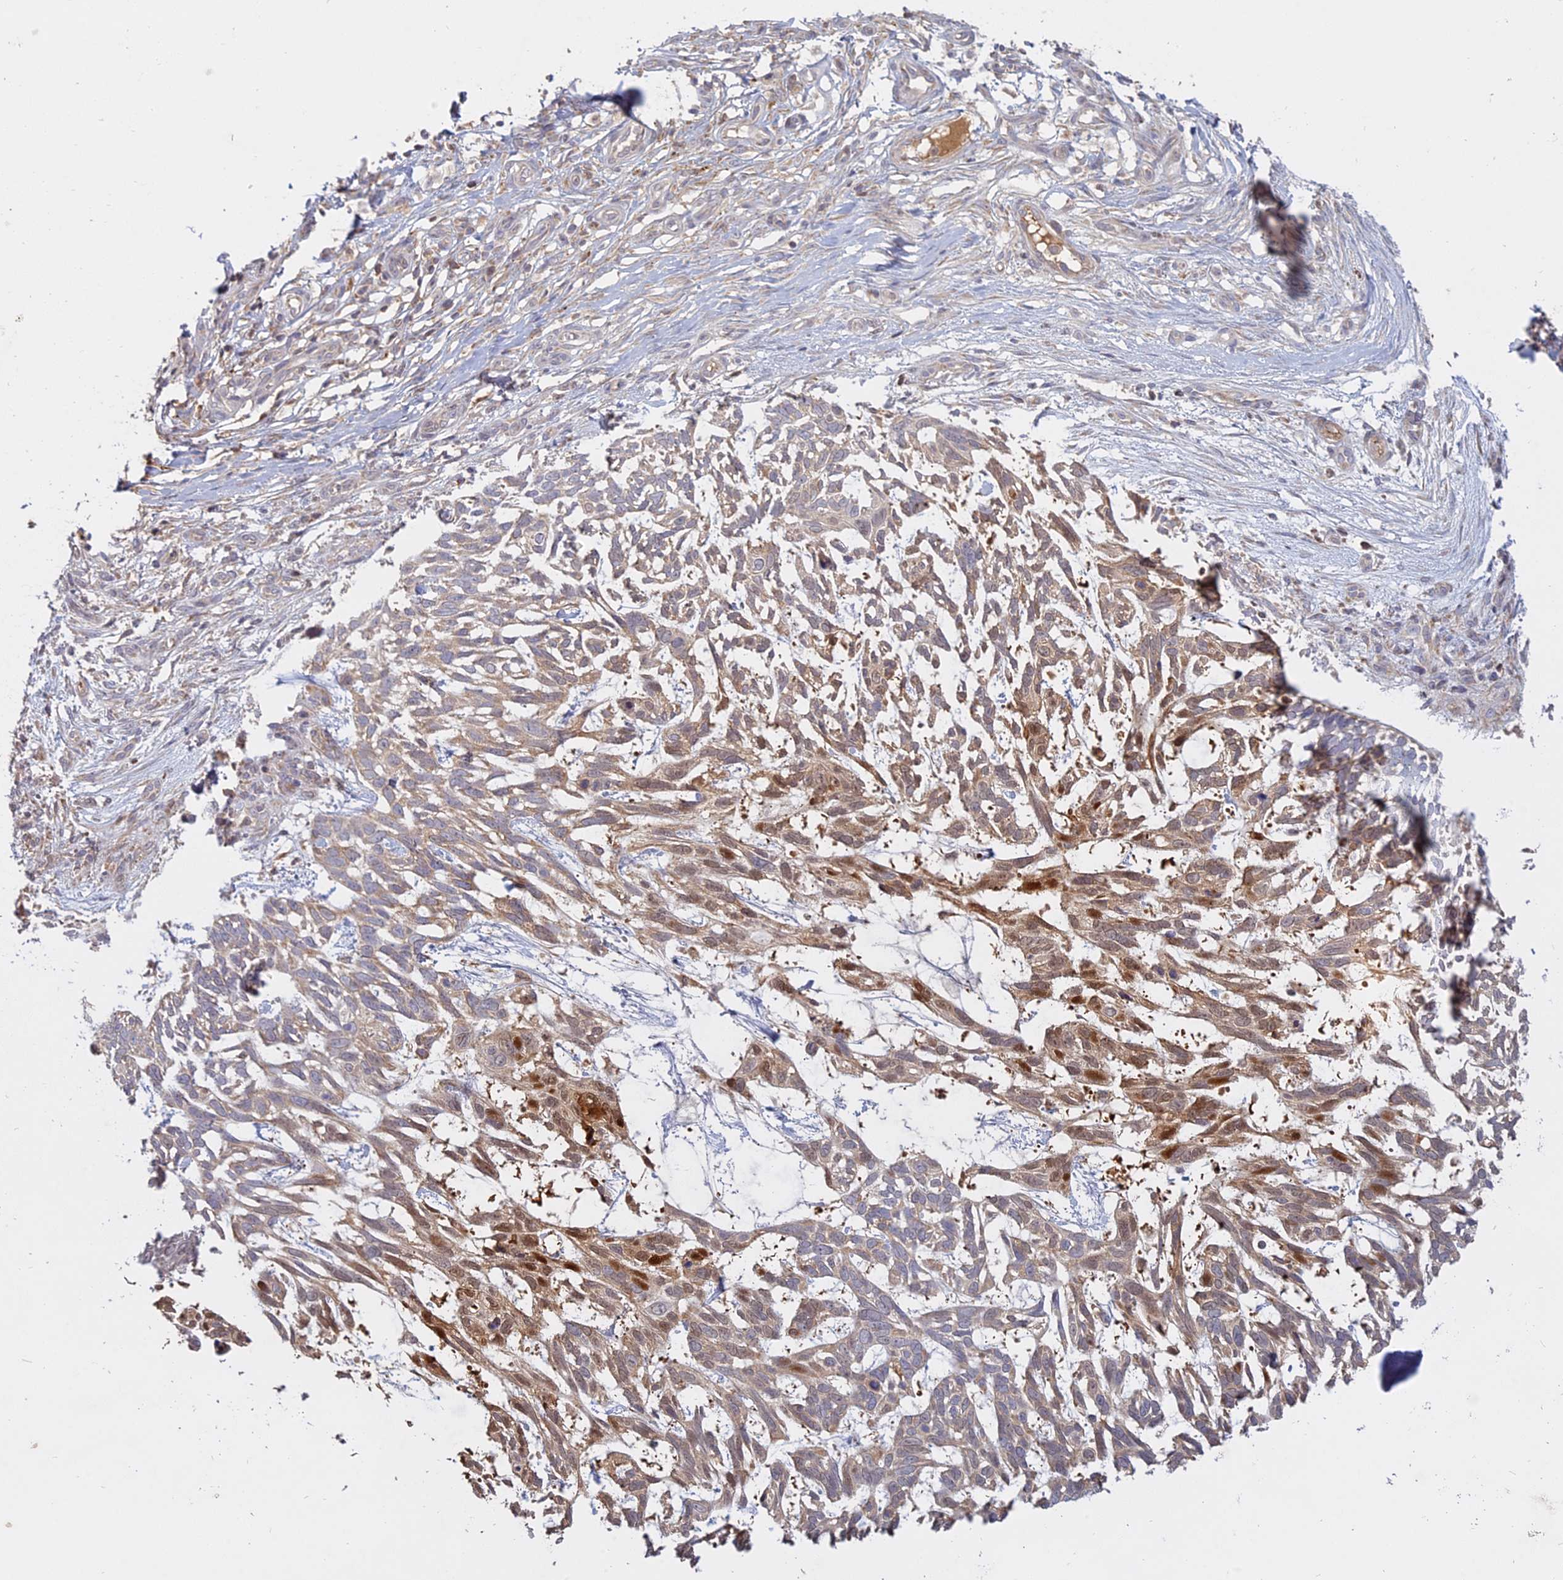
{"staining": {"intensity": "moderate", "quantity": "25%-75%", "location": "nuclear"}, "tissue": "skin cancer", "cell_type": "Tumor cells", "image_type": "cancer", "snomed": [{"axis": "morphology", "description": "Basal cell carcinoma"}, {"axis": "topography", "description": "Skin"}], "caption": "Moderate nuclear expression is present in approximately 25%-75% of tumor cells in skin cancer.", "gene": "TMEM208", "patient": {"sex": "male", "age": 88}}